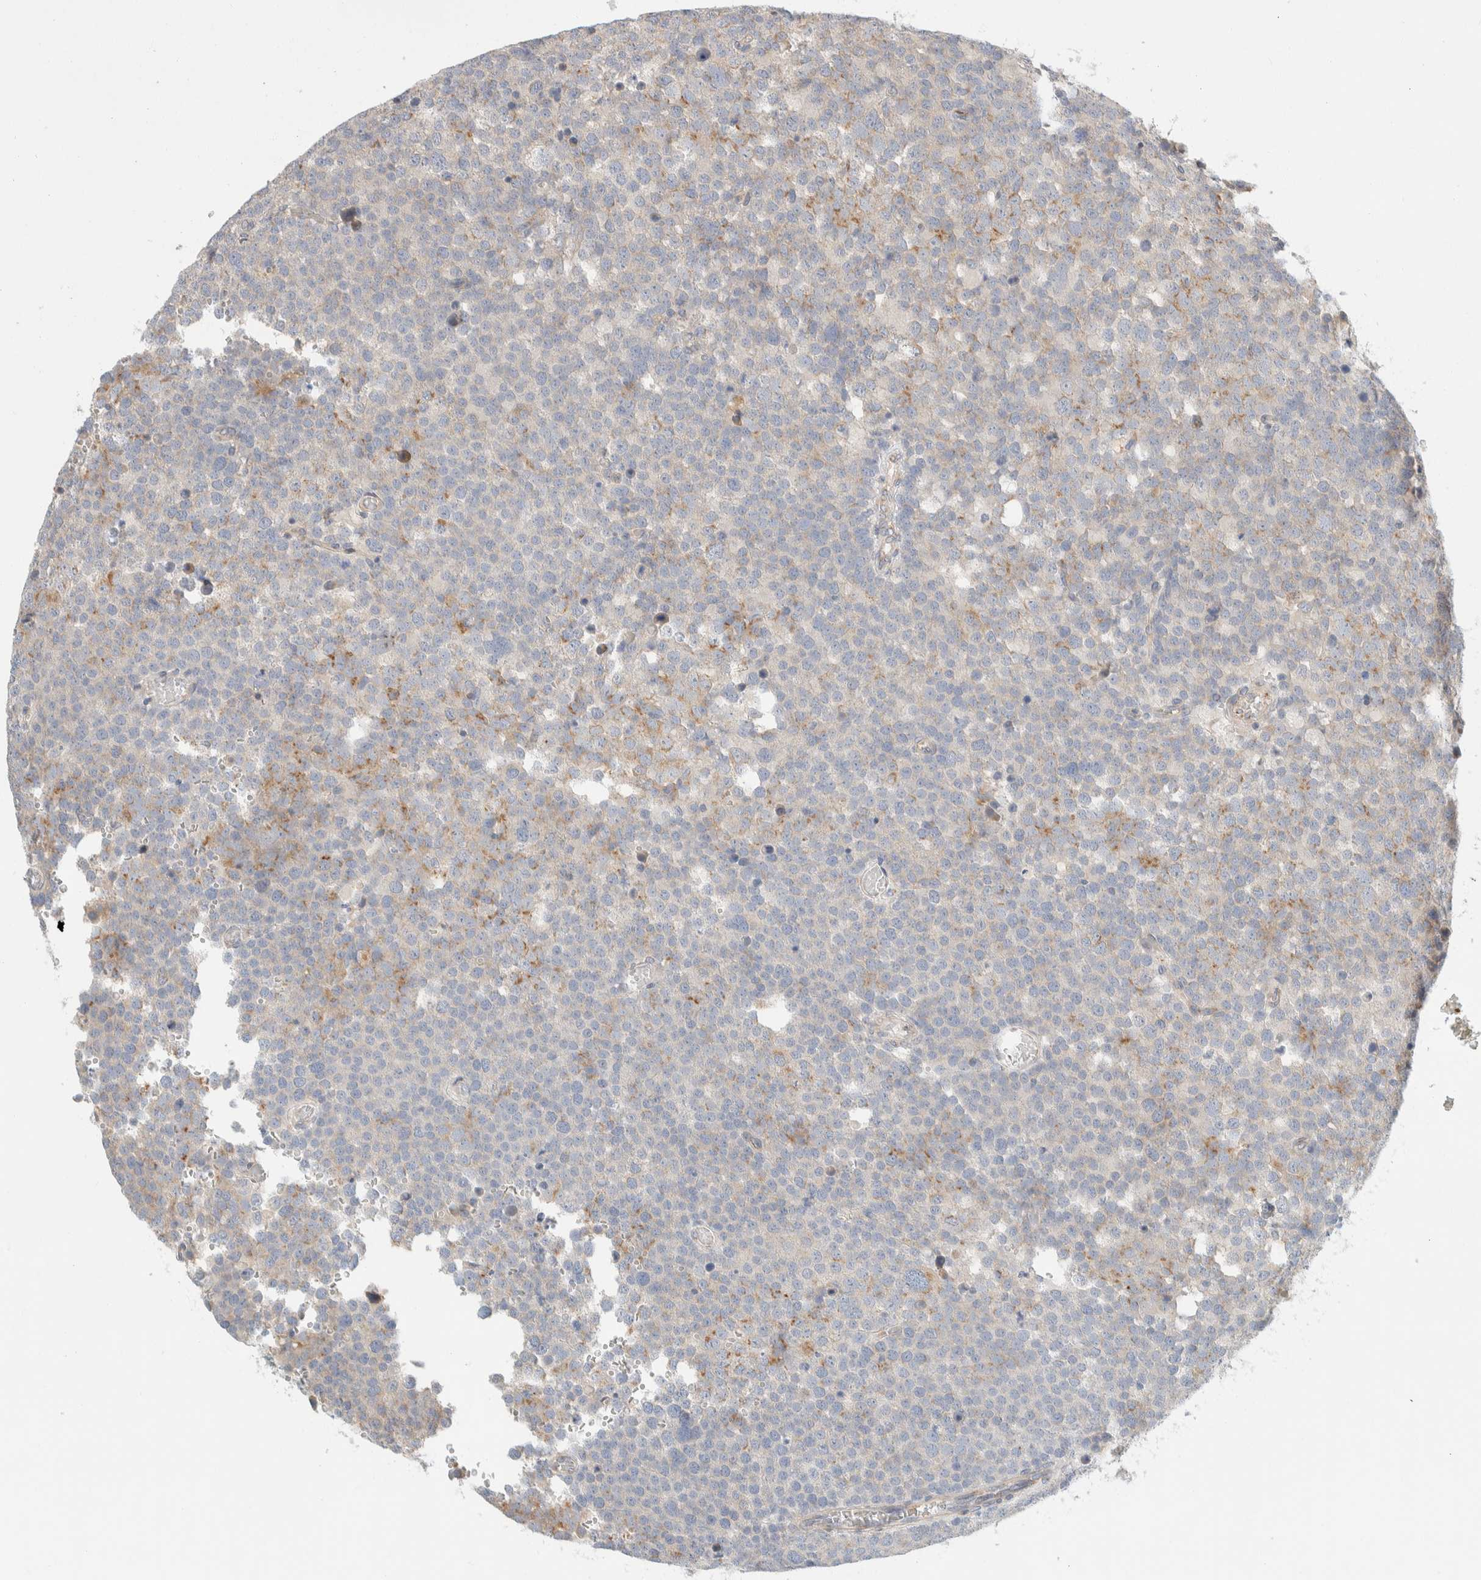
{"staining": {"intensity": "moderate", "quantity": "<25%", "location": "cytoplasmic/membranous"}, "tissue": "testis cancer", "cell_type": "Tumor cells", "image_type": "cancer", "snomed": [{"axis": "morphology", "description": "Seminoma, NOS"}, {"axis": "topography", "description": "Testis"}], "caption": "Protein expression analysis of human testis cancer (seminoma) reveals moderate cytoplasmic/membranous expression in about <25% of tumor cells.", "gene": "TMEM184B", "patient": {"sex": "male", "age": 71}}